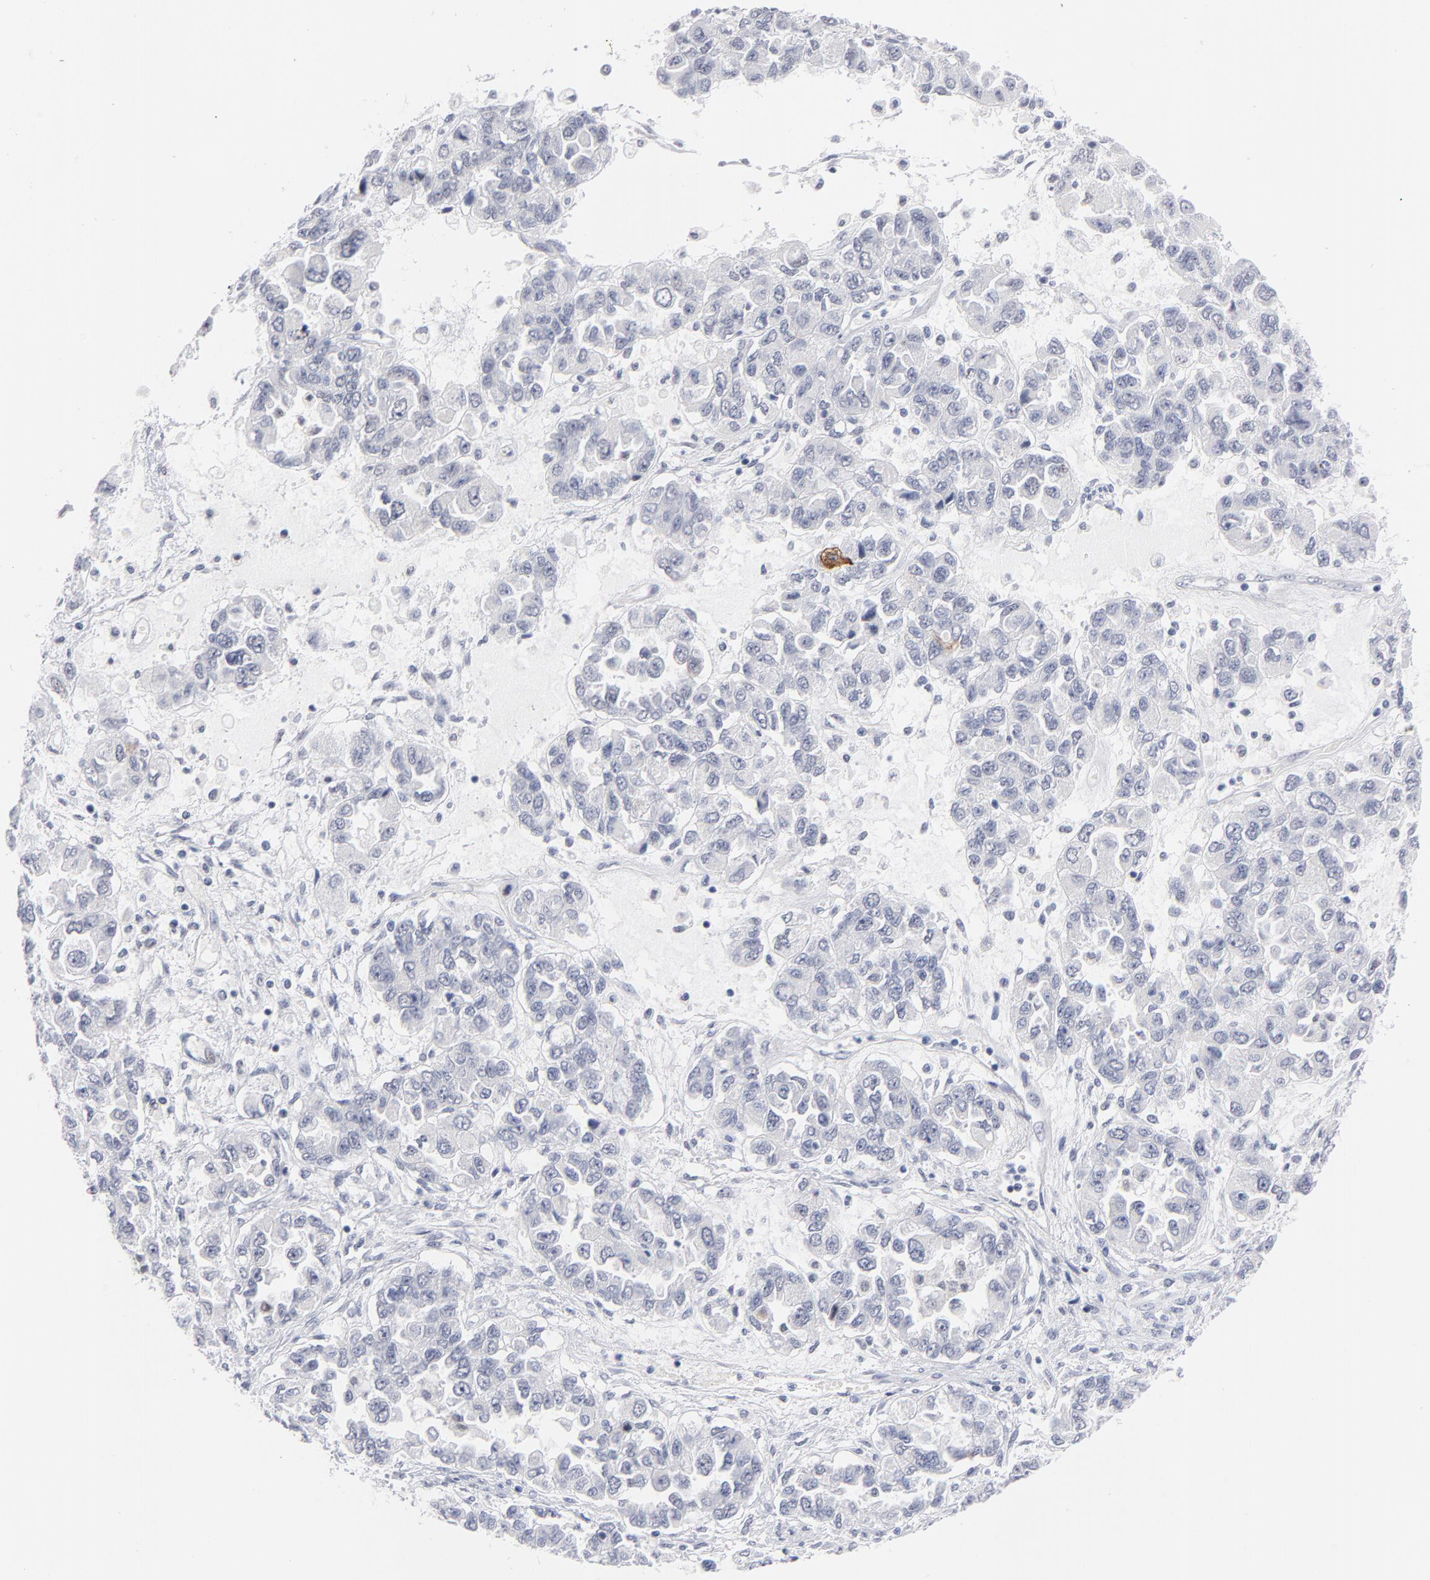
{"staining": {"intensity": "moderate", "quantity": "<25%", "location": "cytoplasmic/membranous"}, "tissue": "ovarian cancer", "cell_type": "Tumor cells", "image_type": "cancer", "snomed": [{"axis": "morphology", "description": "Cystadenocarcinoma, serous, NOS"}, {"axis": "topography", "description": "Ovary"}], "caption": "IHC (DAB (3,3'-diaminobenzidine)) staining of ovarian serous cystadenocarcinoma exhibits moderate cytoplasmic/membranous protein expression in approximately <25% of tumor cells. (IHC, brightfield microscopy, high magnification).", "gene": "KHNYN", "patient": {"sex": "female", "age": 84}}